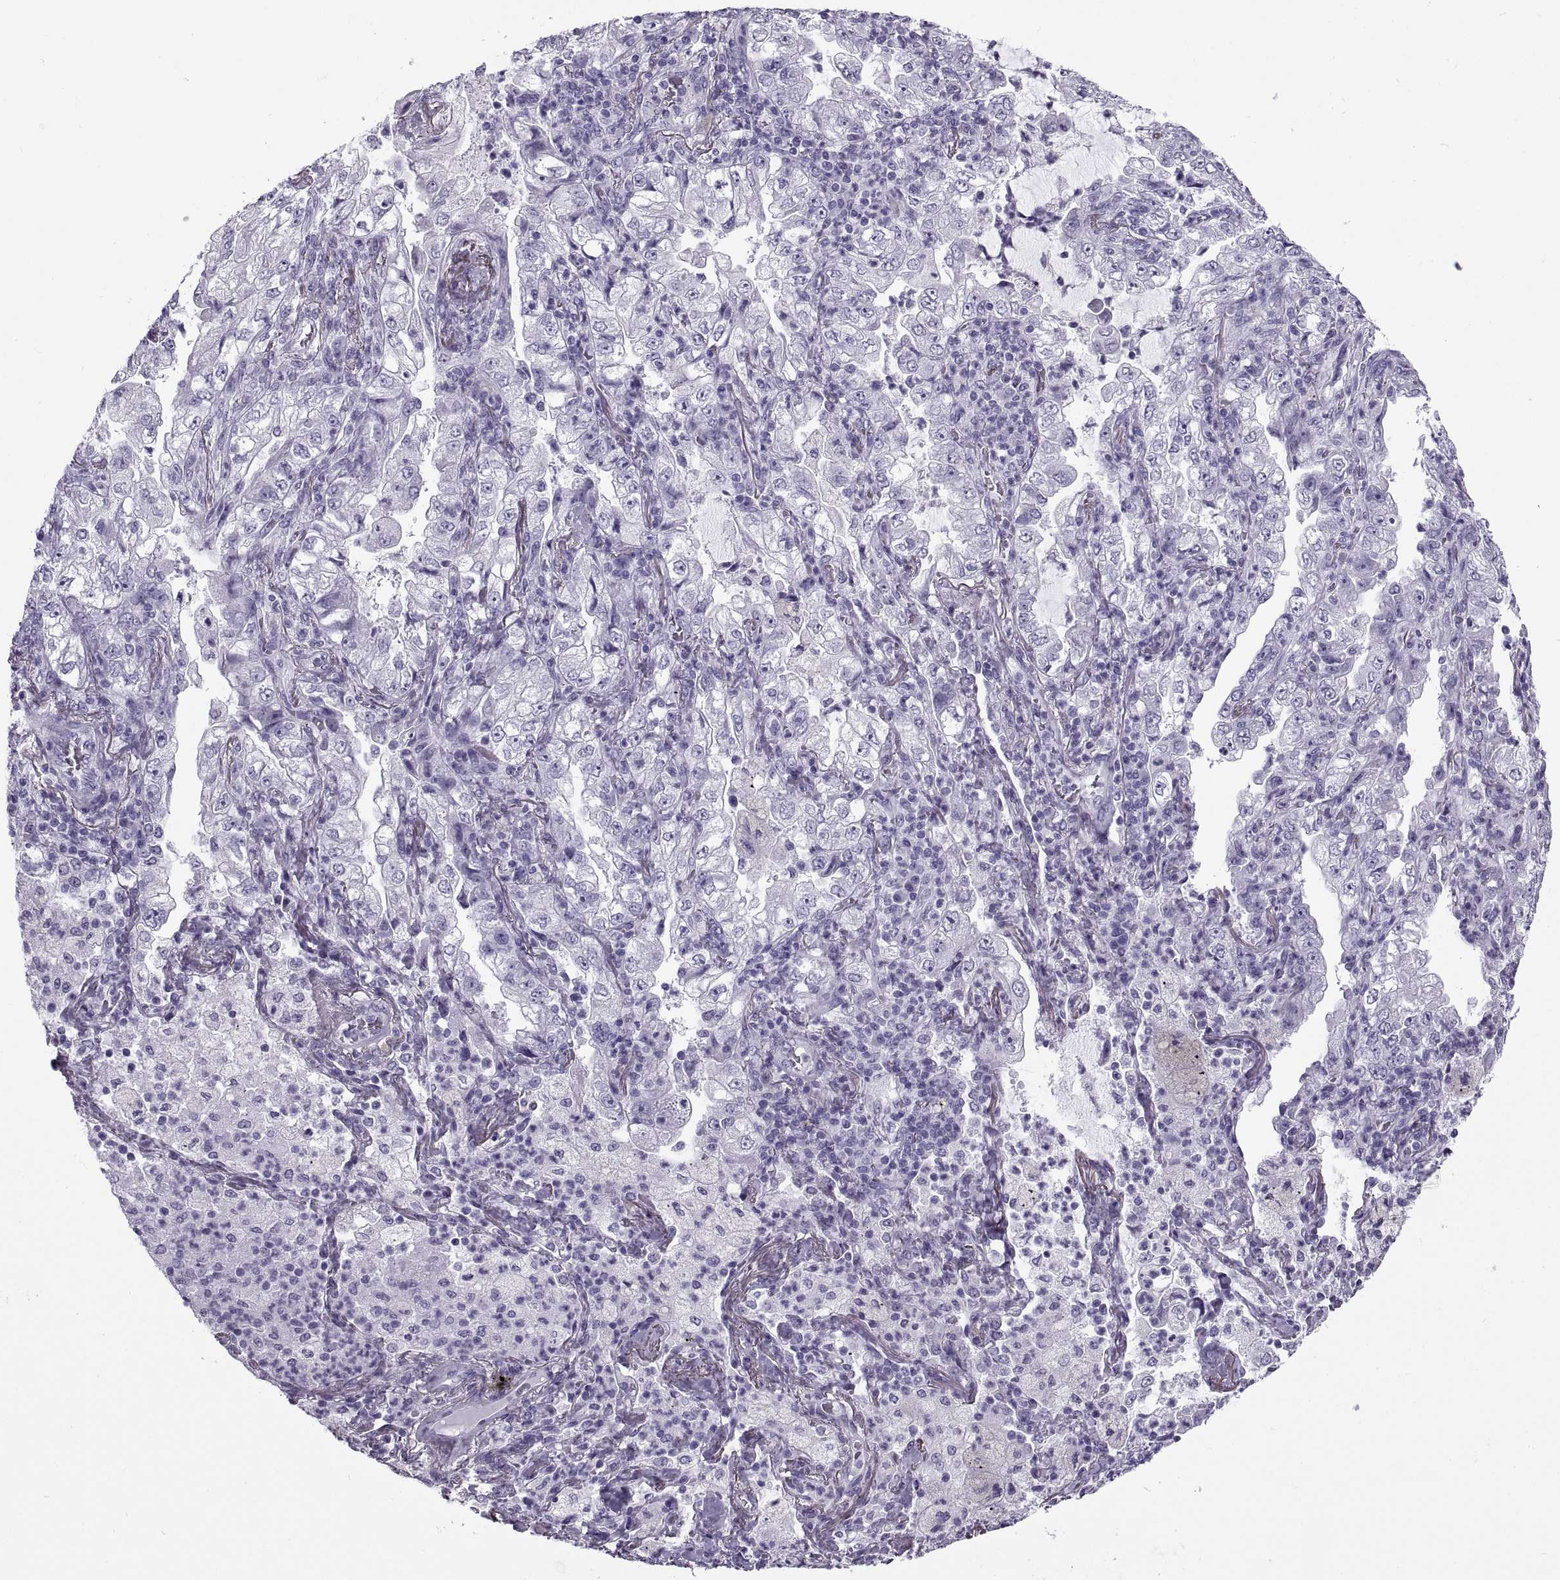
{"staining": {"intensity": "negative", "quantity": "none", "location": "none"}, "tissue": "lung cancer", "cell_type": "Tumor cells", "image_type": "cancer", "snomed": [{"axis": "morphology", "description": "Adenocarcinoma, NOS"}, {"axis": "topography", "description": "Lung"}], "caption": "Immunohistochemistry (IHC) micrograph of human lung cancer stained for a protein (brown), which displays no expression in tumor cells.", "gene": "RLBP1", "patient": {"sex": "female", "age": 73}}